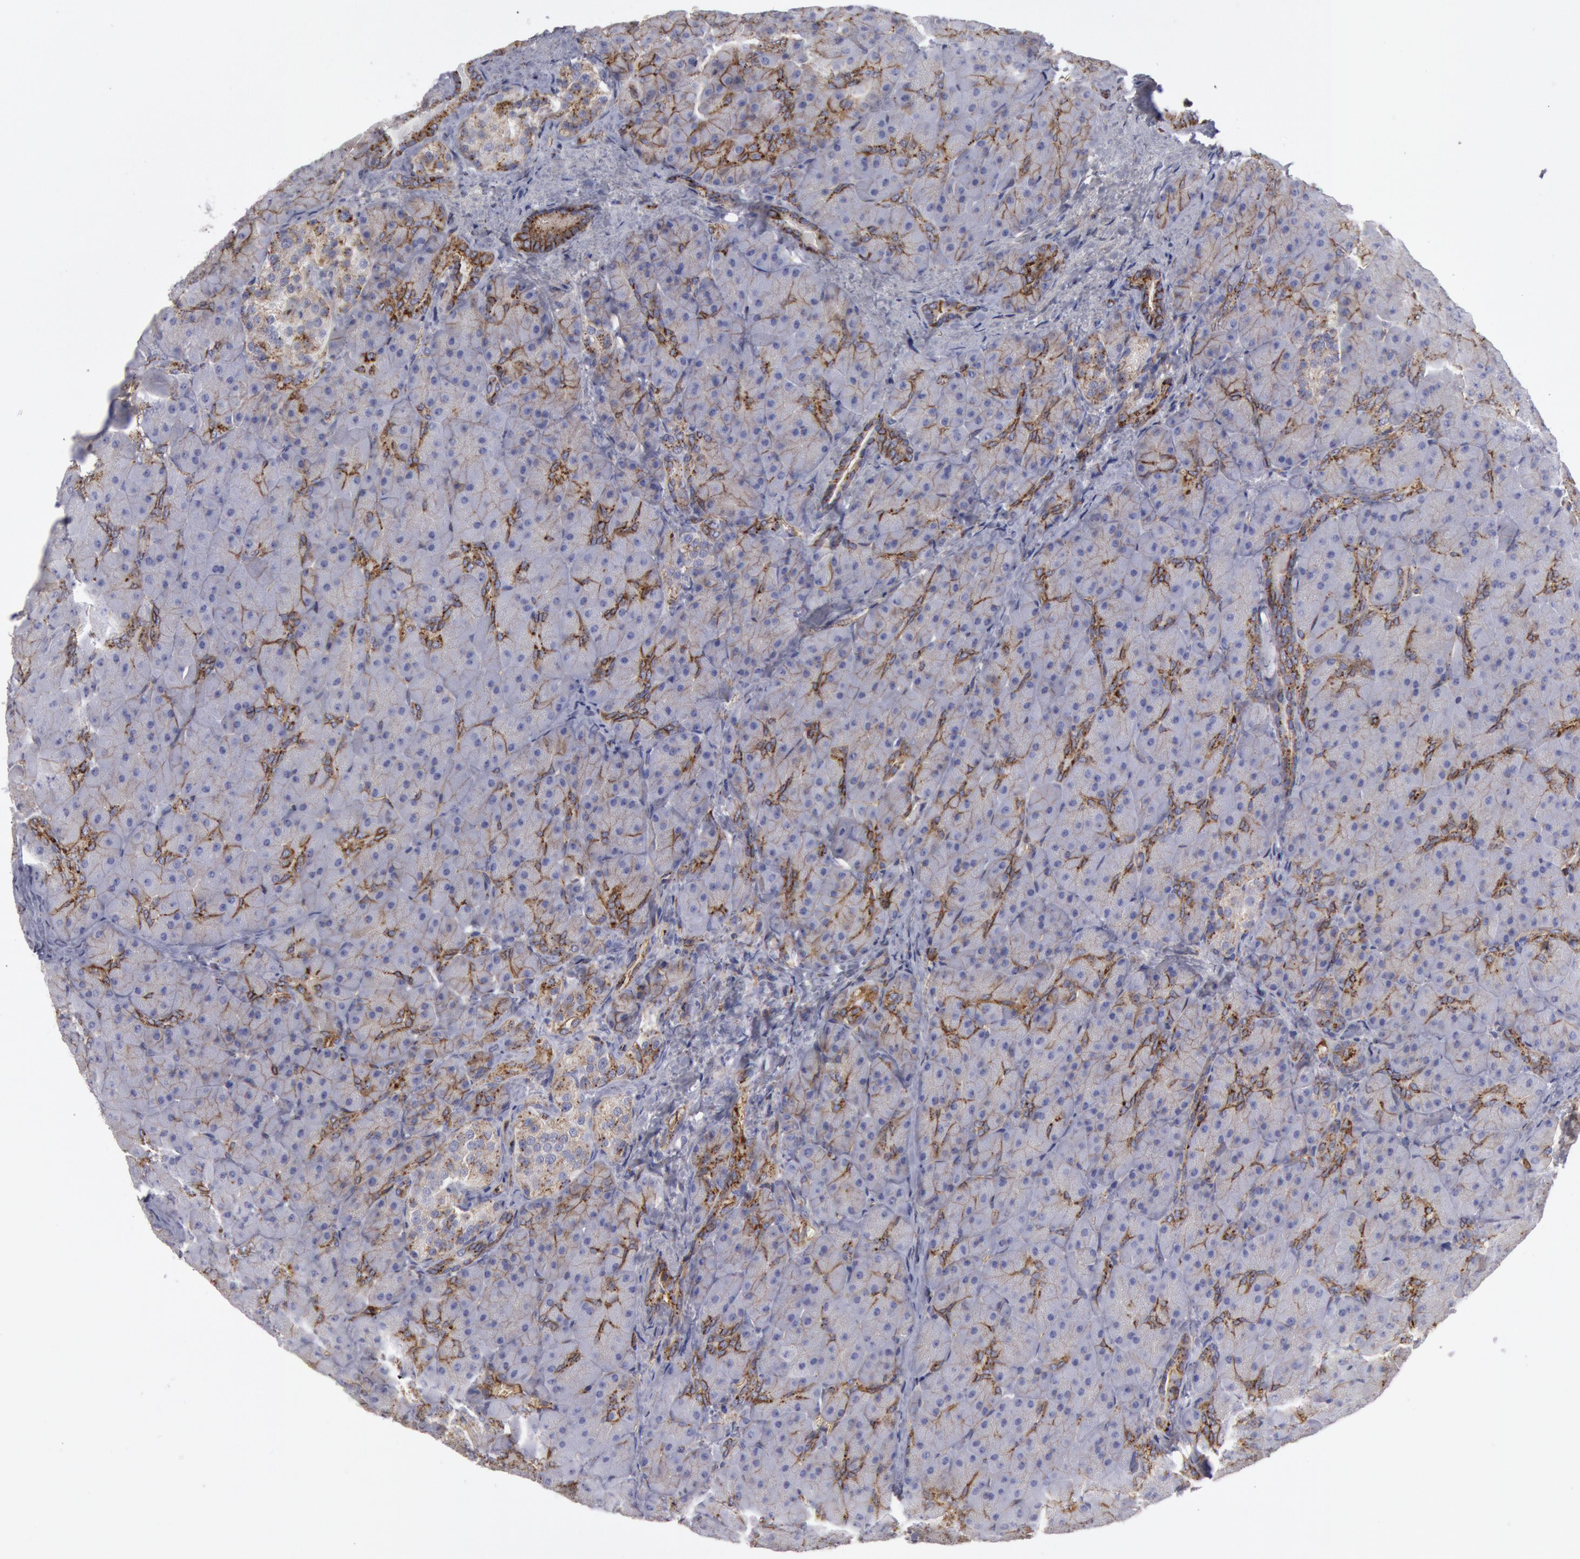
{"staining": {"intensity": "strong", "quantity": "25%-75%", "location": "cytoplasmic/membranous"}, "tissue": "pancreas", "cell_type": "Exocrine glandular cells", "image_type": "normal", "snomed": [{"axis": "morphology", "description": "Normal tissue, NOS"}, {"axis": "topography", "description": "Pancreas"}], "caption": "Pancreas stained with IHC exhibits strong cytoplasmic/membranous positivity in approximately 25%-75% of exocrine glandular cells. (DAB (3,3'-diaminobenzidine) IHC, brown staining for protein, blue staining for nuclei).", "gene": "FLOT1", "patient": {"sex": "male", "age": 66}}